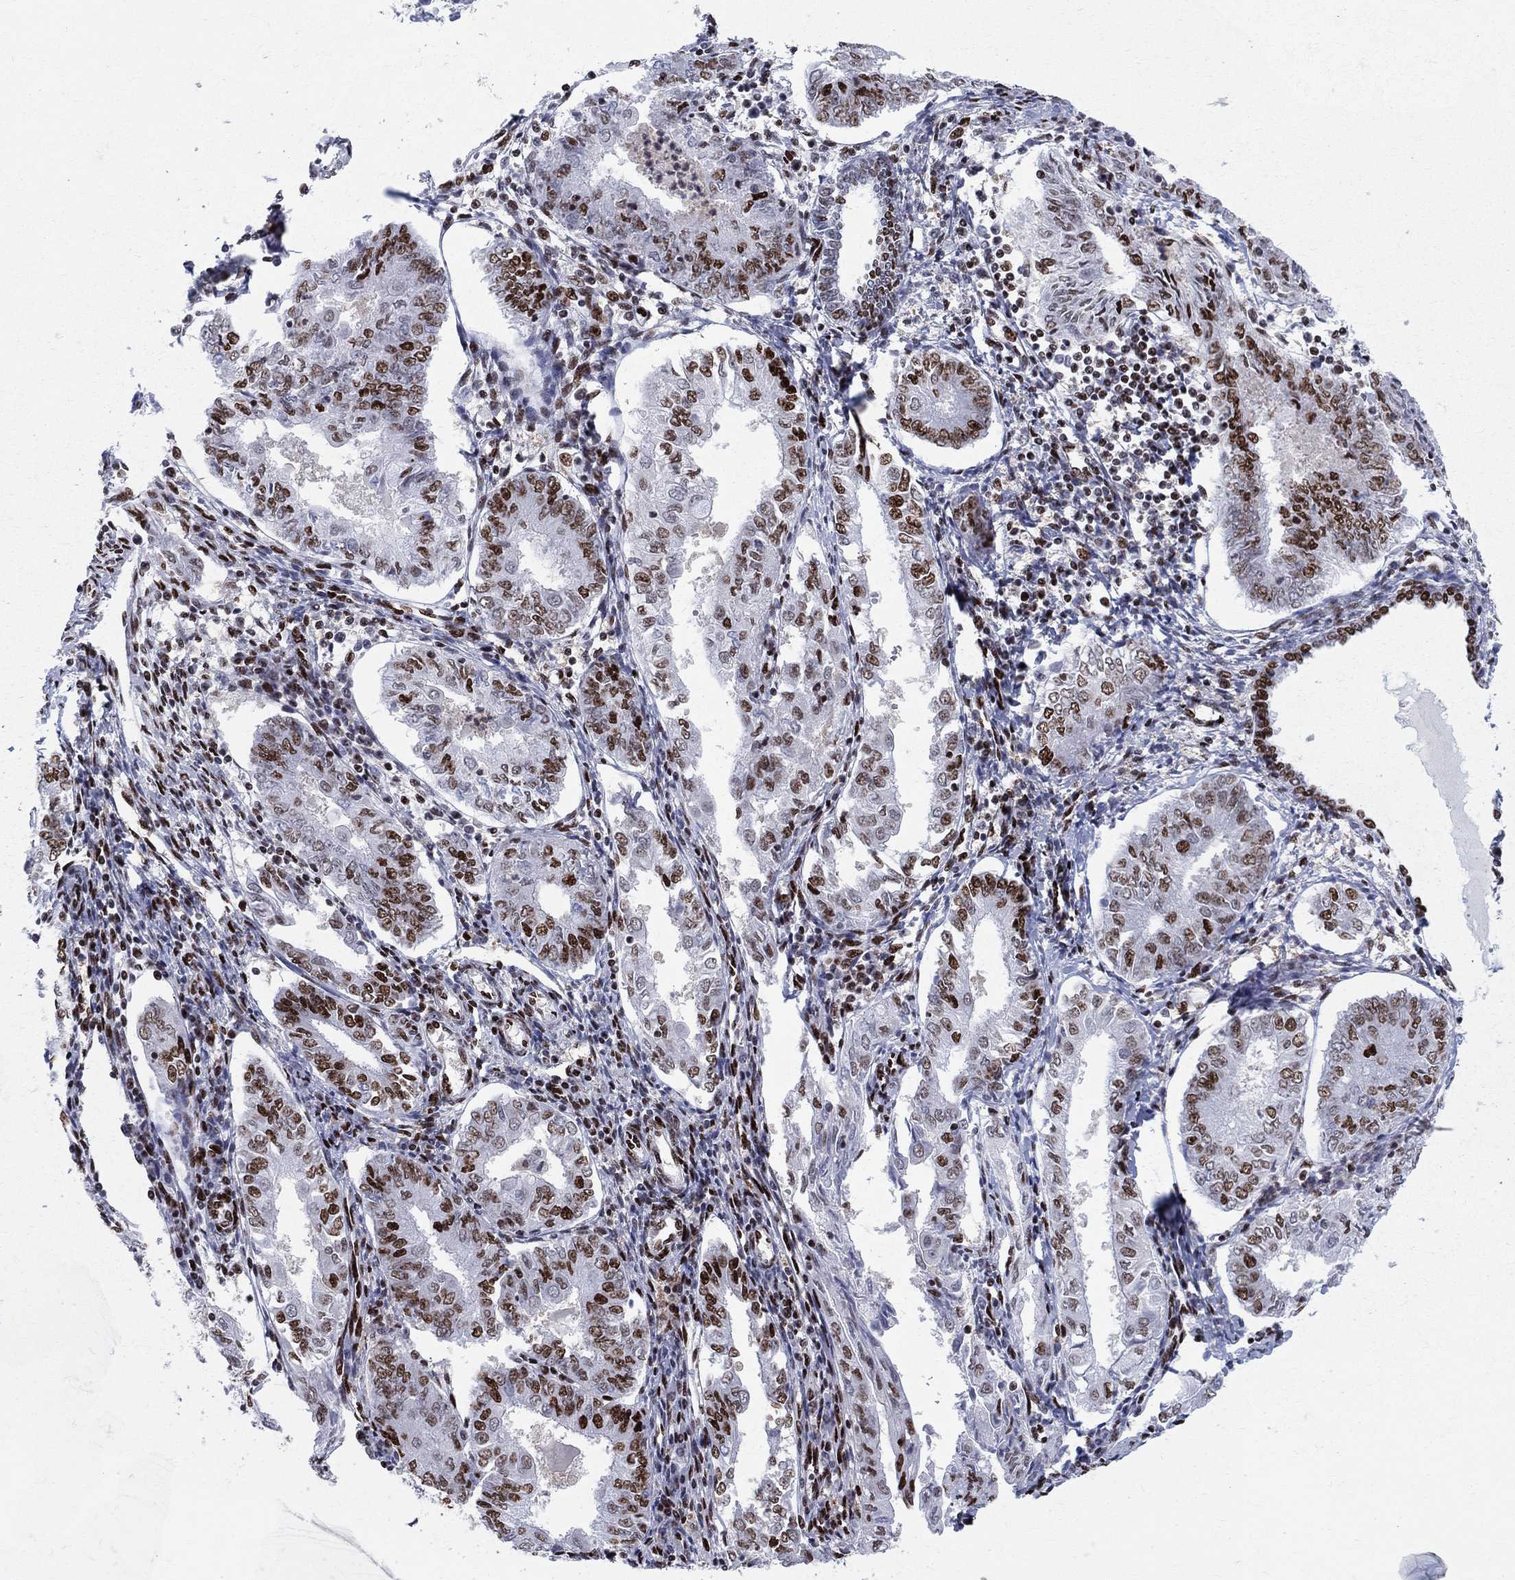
{"staining": {"intensity": "strong", "quantity": ">75%", "location": "nuclear"}, "tissue": "endometrial cancer", "cell_type": "Tumor cells", "image_type": "cancer", "snomed": [{"axis": "morphology", "description": "Adenocarcinoma, NOS"}, {"axis": "topography", "description": "Endometrium"}], "caption": "Human endometrial adenocarcinoma stained with a brown dye displays strong nuclear positive positivity in approximately >75% of tumor cells.", "gene": "ZNHIT3", "patient": {"sex": "female", "age": 68}}